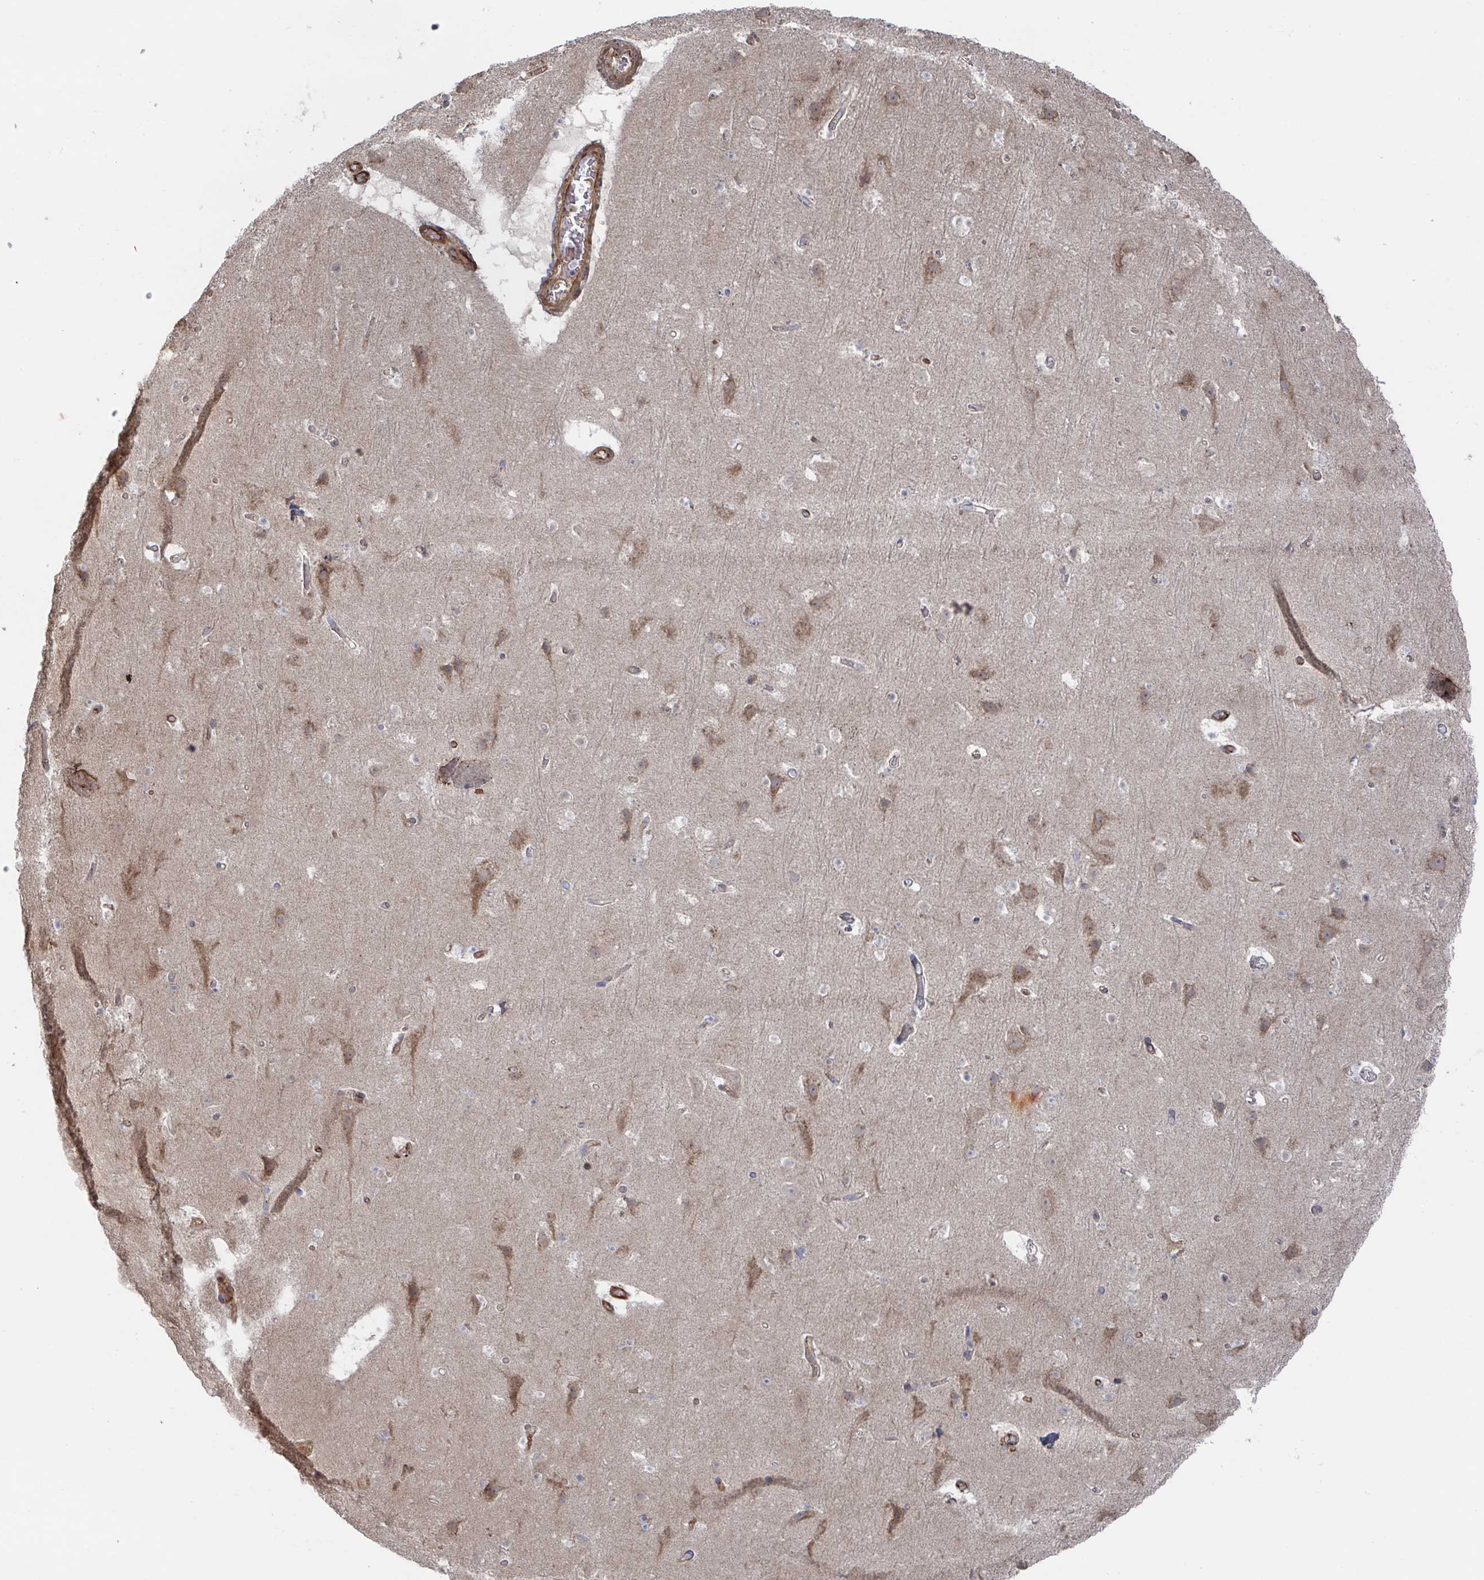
{"staining": {"intensity": "moderate", "quantity": "25%-75%", "location": "cytoplasmic/membranous"}, "tissue": "cerebral cortex", "cell_type": "Endothelial cells", "image_type": "normal", "snomed": [{"axis": "morphology", "description": "Normal tissue, NOS"}, {"axis": "topography", "description": "Cerebral cortex"}], "caption": "Endothelial cells display moderate cytoplasmic/membranous positivity in approximately 25%-75% of cells in unremarkable cerebral cortex.", "gene": "DVL3", "patient": {"sex": "female", "age": 42}}